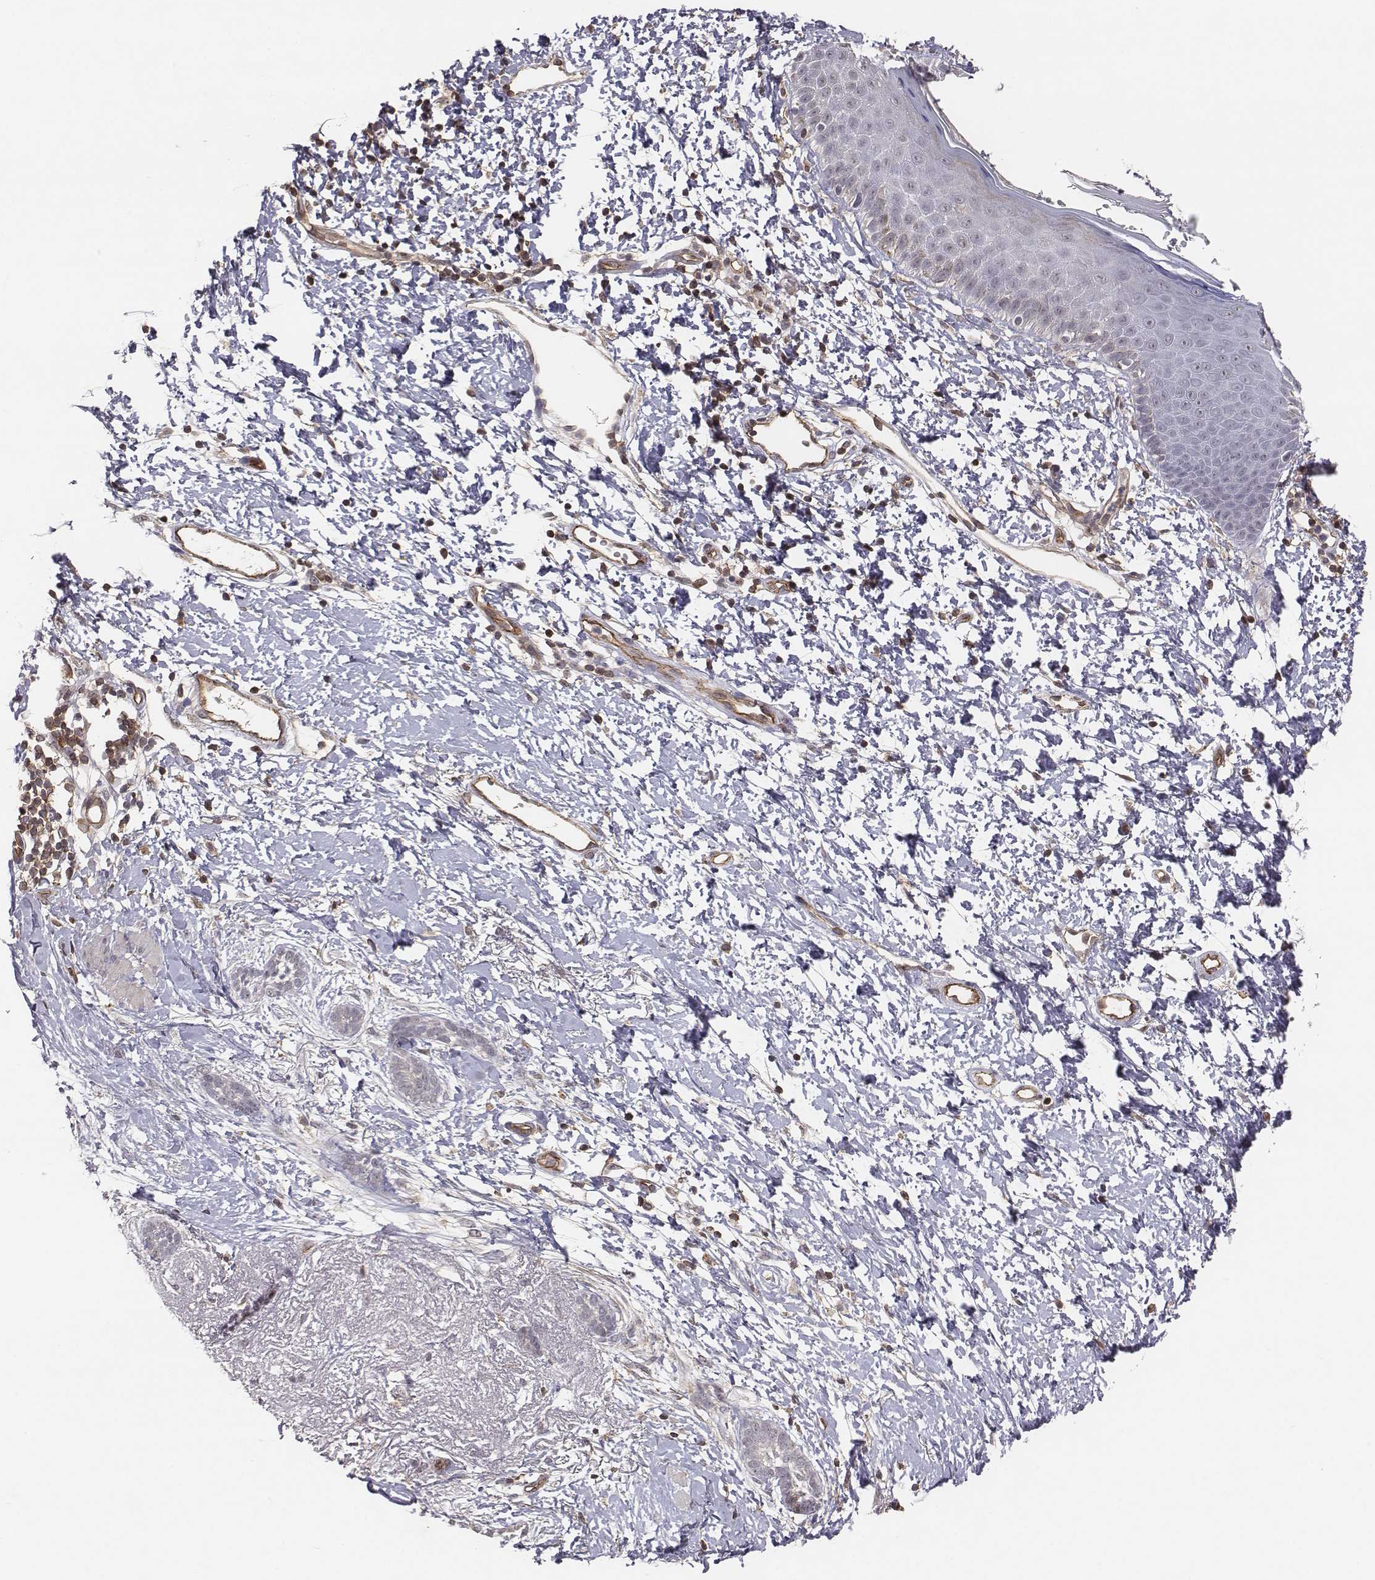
{"staining": {"intensity": "negative", "quantity": "none", "location": "none"}, "tissue": "skin cancer", "cell_type": "Tumor cells", "image_type": "cancer", "snomed": [{"axis": "morphology", "description": "Normal tissue, NOS"}, {"axis": "morphology", "description": "Basal cell carcinoma"}, {"axis": "topography", "description": "Skin"}], "caption": "A histopathology image of skin cancer stained for a protein displays no brown staining in tumor cells.", "gene": "PTPRG", "patient": {"sex": "male", "age": 84}}